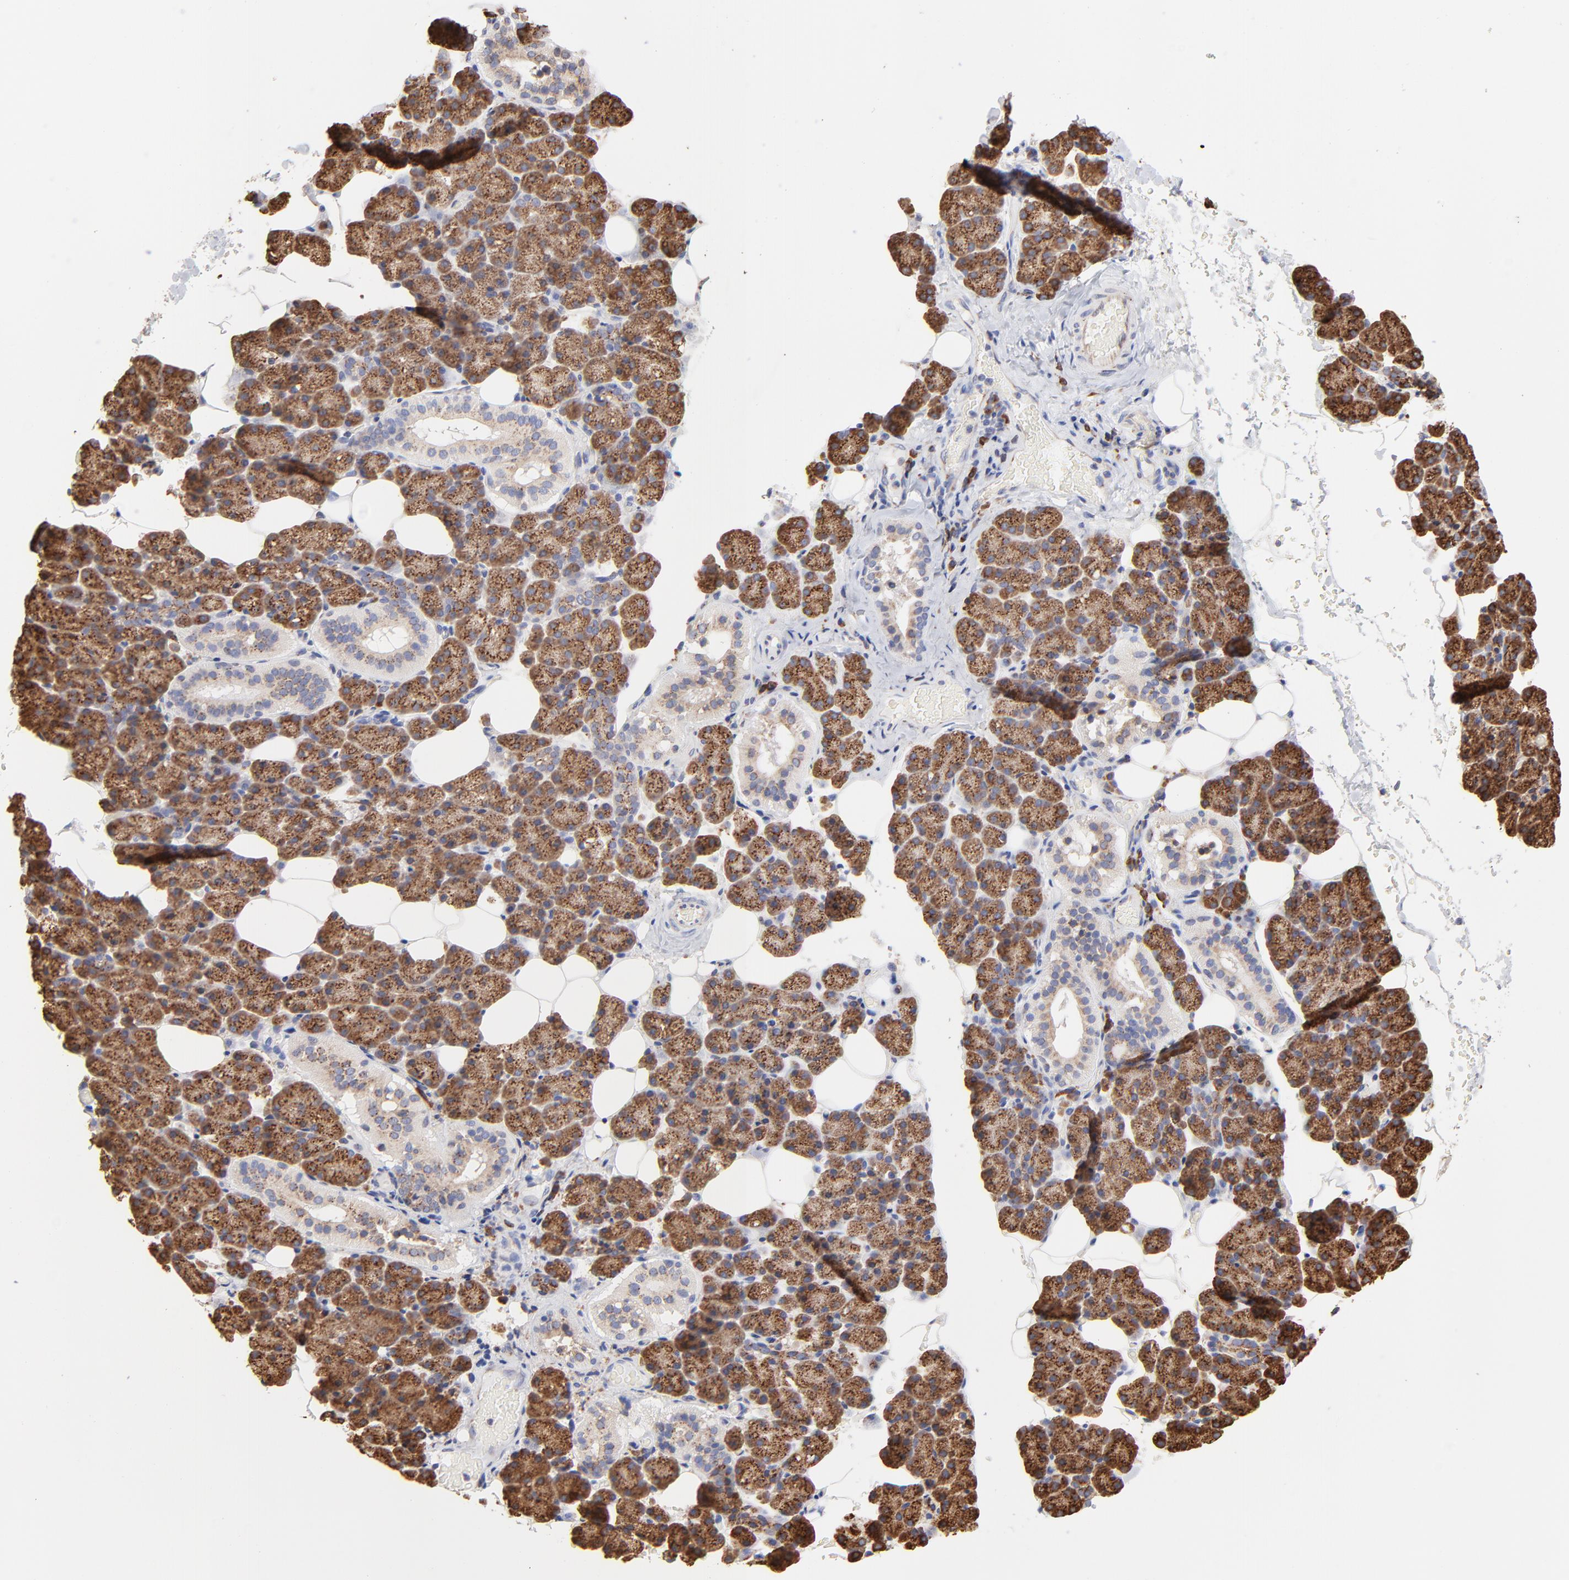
{"staining": {"intensity": "moderate", "quantity": "25%-75%", "location": "cytoplasmic/membranous"}, "tissue": "salivary gland", "cell_type": "Glandular cells", "image_type": "normal", "snomed": [{"axis": "morphology", "description": "Normal tissue, NOS"}, {"axis": "topography", "description": "Lymph node"}, {"axis": "topography", "description": "Salivary gland"}], "caption": "IHC (DAB (3,3'-diaminobenzidine)) staining of normal human salivary gland demonstrates moderate cytoplasmic/membranous protein positivity in about 25%-75% of glandular cells. (DAB IHC, brown staining for protein, blue staining for nuclei).", "gene": "LMAN1", "patient": {"sex": "male", "age": 8}}